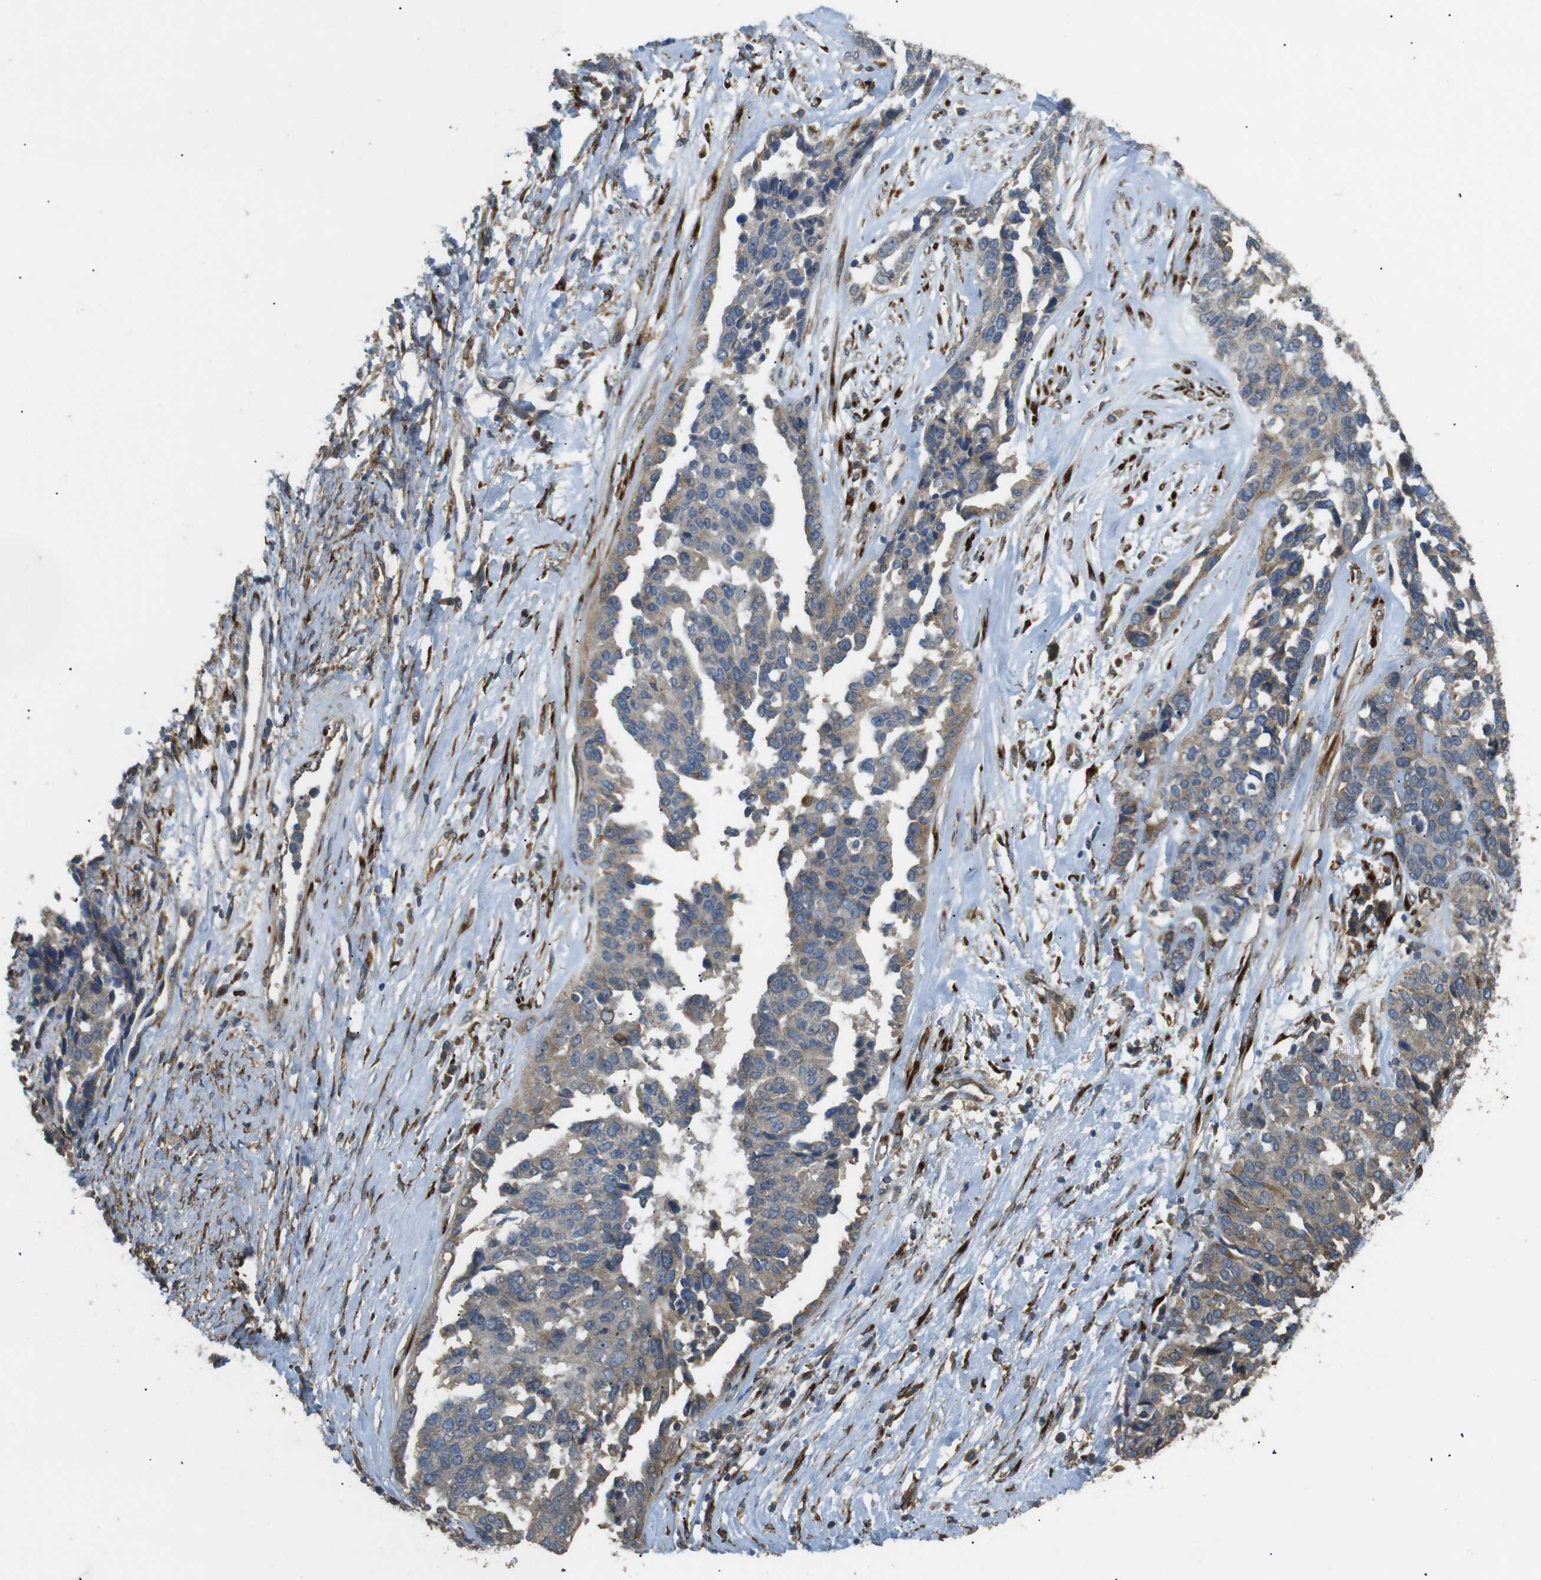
{"staining": {"intensity": "moderate", "quantity": ">75%", "location": "cytoplasmic/membranous"}, "tissue": "ovarian cancer", "cell_type": "Tumor cells", "image_type": "cancer", "snomed": [{"axis": "morphology", "description": "Cystadenocarcinoma, serous, NOS"}, {"axis": "topography", "description": "Ovary"}], "caption": "Immunohistochemical staining of ovarian cancer demonstrates medium levels of moderate cytoplasmic/membranous staining in approximately >75% of tumor cells. Immunohistochemistry (ihc) stains the protein in brown and the nuclei are stained blue.", "gene": "ARHGAP24", "patient": {"sex": "female", "age": 44}}